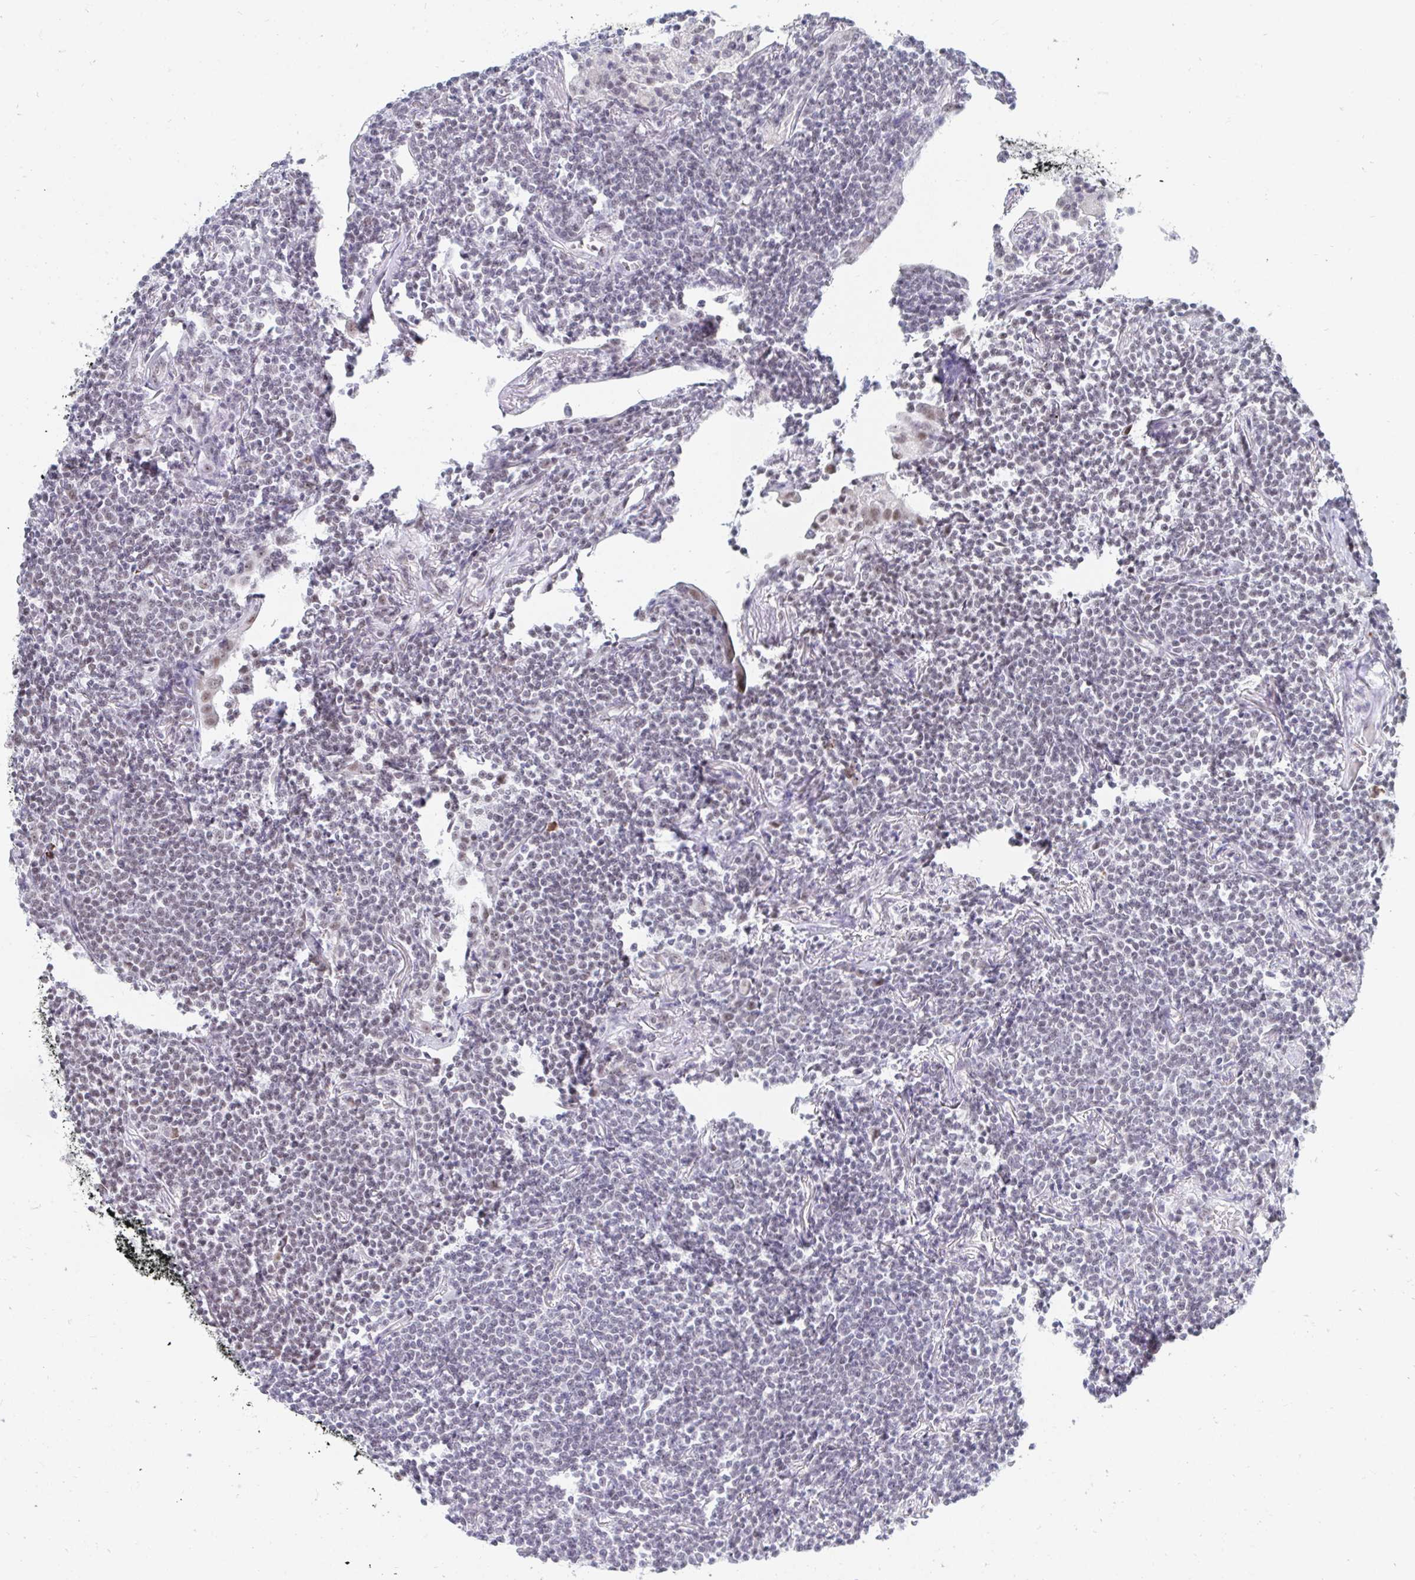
{"staining": {"intensity": "weak", "quantity": "<25%", "location": "nuclear"}, "tissue": "lymphoma", "cell_type": "Tumor cells", "image_type": "cancer", "snomed": [{"axis": "morphology", "description": "Malignant lymphoma, non-Hodgkin's type, Low grade"}, {"axis": "topography", "description": "Lung"}], "caption": "A micrograph of human lymphoma is negative for staining in tumor cells.", "gene": "TRIP12", "patient": {"sex": "female", "age": 71}}